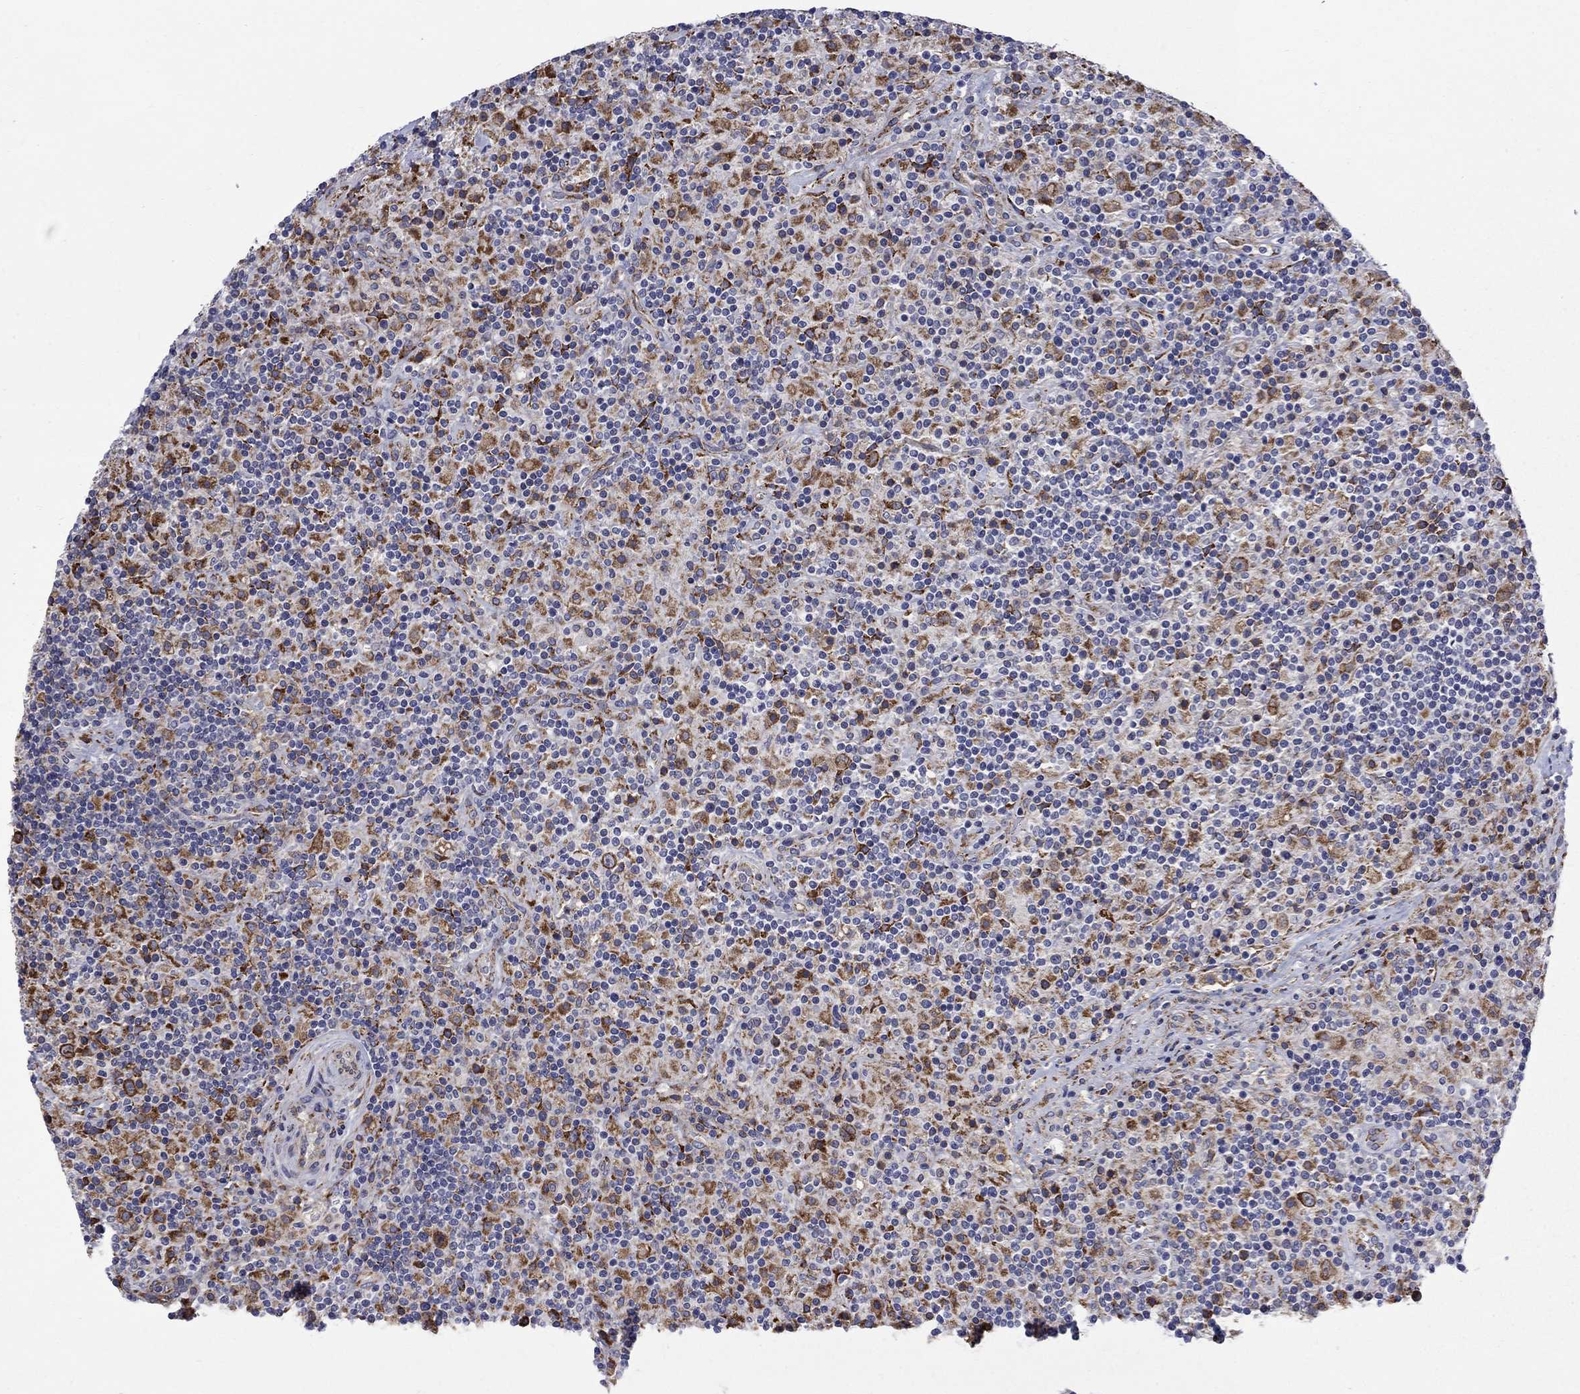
{"staining": {"intensity": "moderate", "quantity": ">75%", "location": "cytoplasmic/membranous"}, "tissue": "lymphoma", "cell_type": "Tumor cells", "image_type": "cancer", "snomed": [{"axis": "morphology", "description": "Hodgkin's disease, NOS"}, {"axis": "topography", "description": "Lymph node"}], "caption": "Protein expression analysis of Hodgkin's disease exhibits moderate cytoplasmic/membranous expression in about >75% of tumor cells.", "gene": "ASNS", "patient": {"sex": "male", "age": 70}}